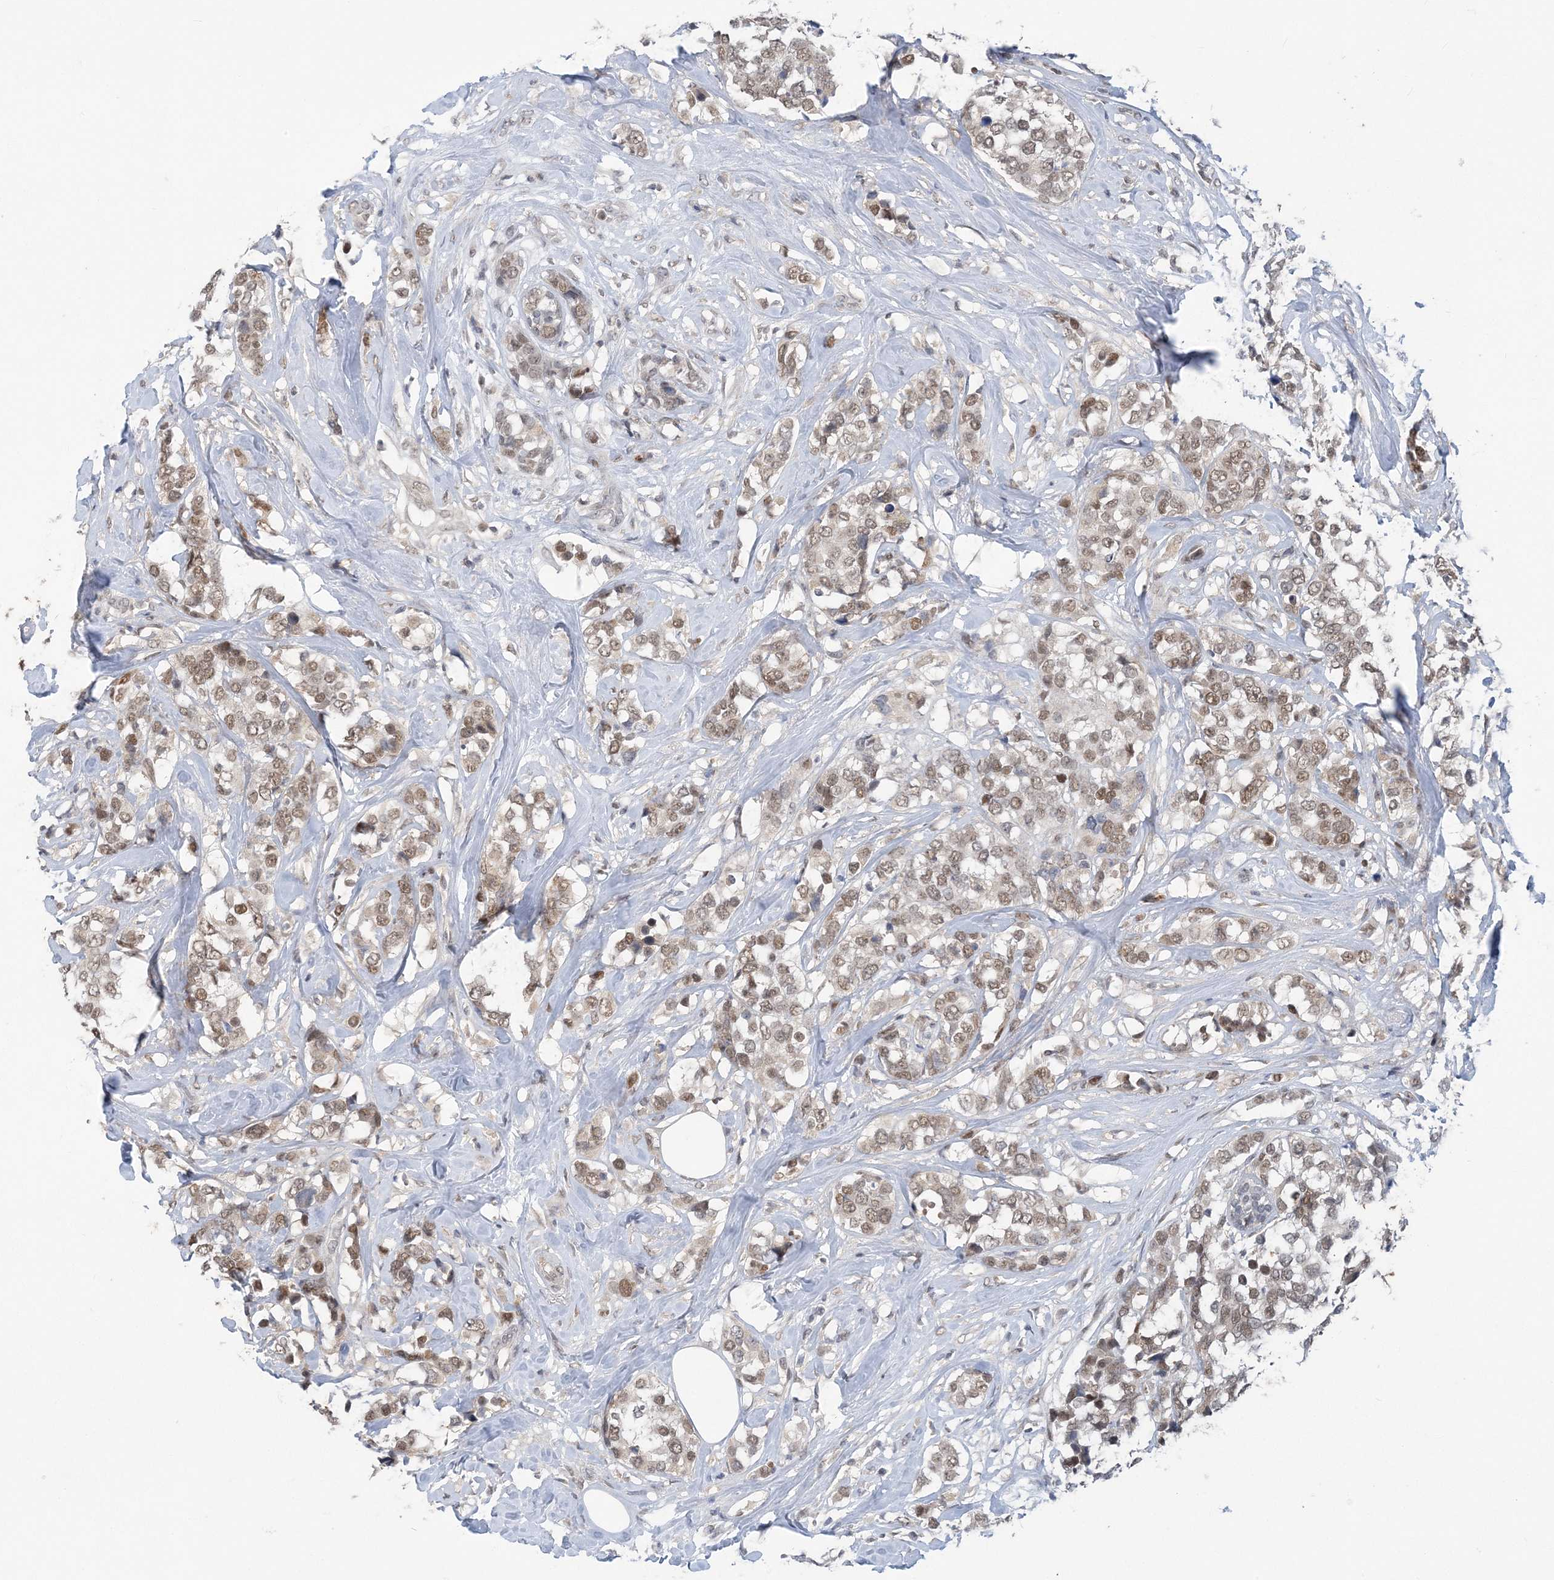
{"staining": {"intensity": "moderate", "quantity": ">75%", "location": "nuclear"}, "tissue": "breast cancer", "cell_type": "Tumor cells", "image_type": "cancer", "snomed": [{"axis": "morphology", "description": "Lobular carcinoma"}, {"axis": "topography", "description": "Breast"}], "caption": "Breast lobular carcinoma tissue reveals moderate nuclear positivity in approximately >75% of tumor cells, visualized by immunohistochemistry.", "gene": "ZBTB7A", "patient": {"sex": "female", "age": 59}}